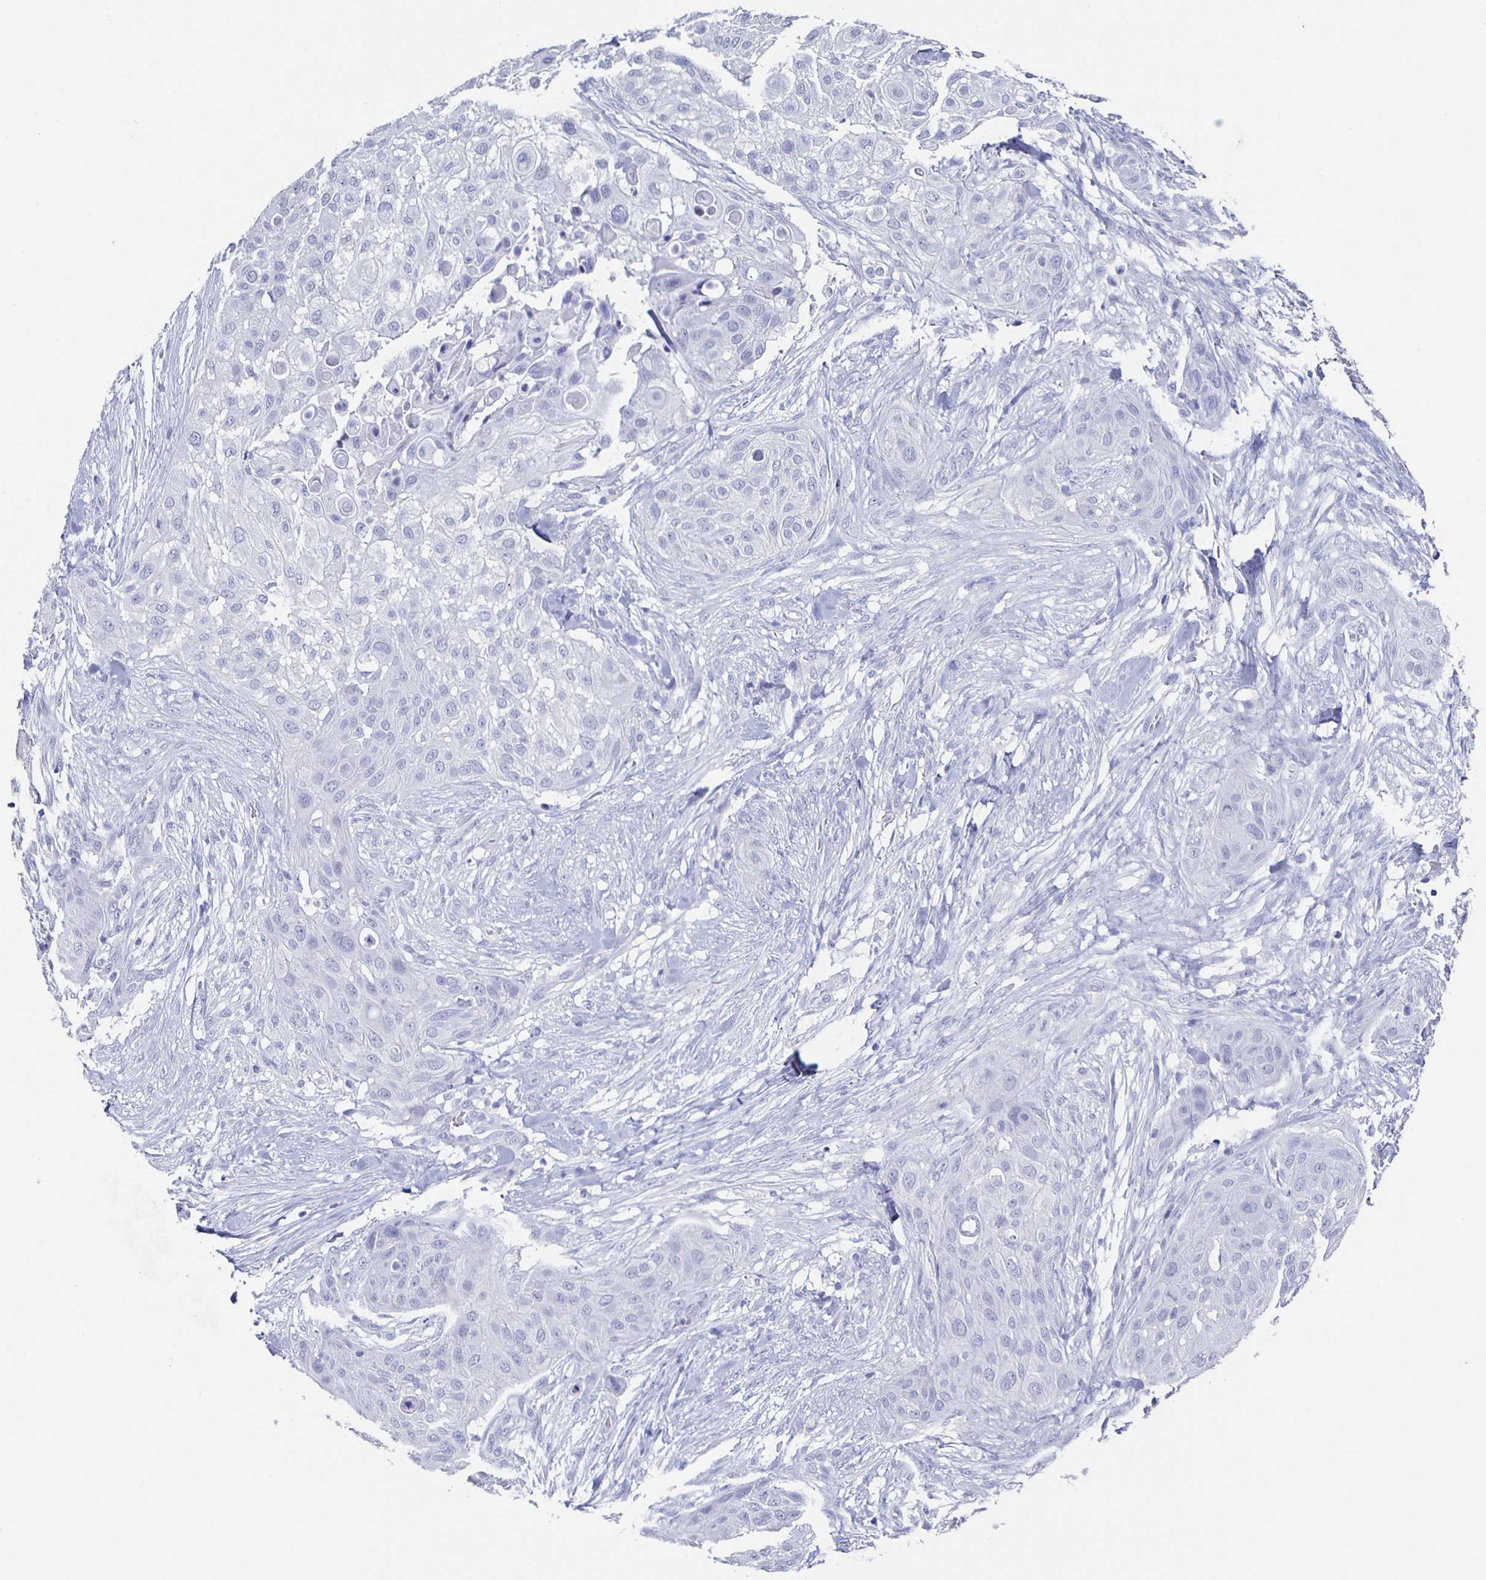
{"staining": {"intensity": "negative", "quantity": "none", "location": "none"}, "tissue": "skin cancer", "cell_type": "Tumor cells", "image_type": "cancer", "snomed": [{"axis": "morphology", "description": "Squamous cell carcinoma, NOS"}, {"axis": "topography", "description": "Skin"}], "caption": "There is no significant staining in tumor cells of skin cancer.", "gene": "SLC34A2", "patient": {"sex": "female", "age": 87}}